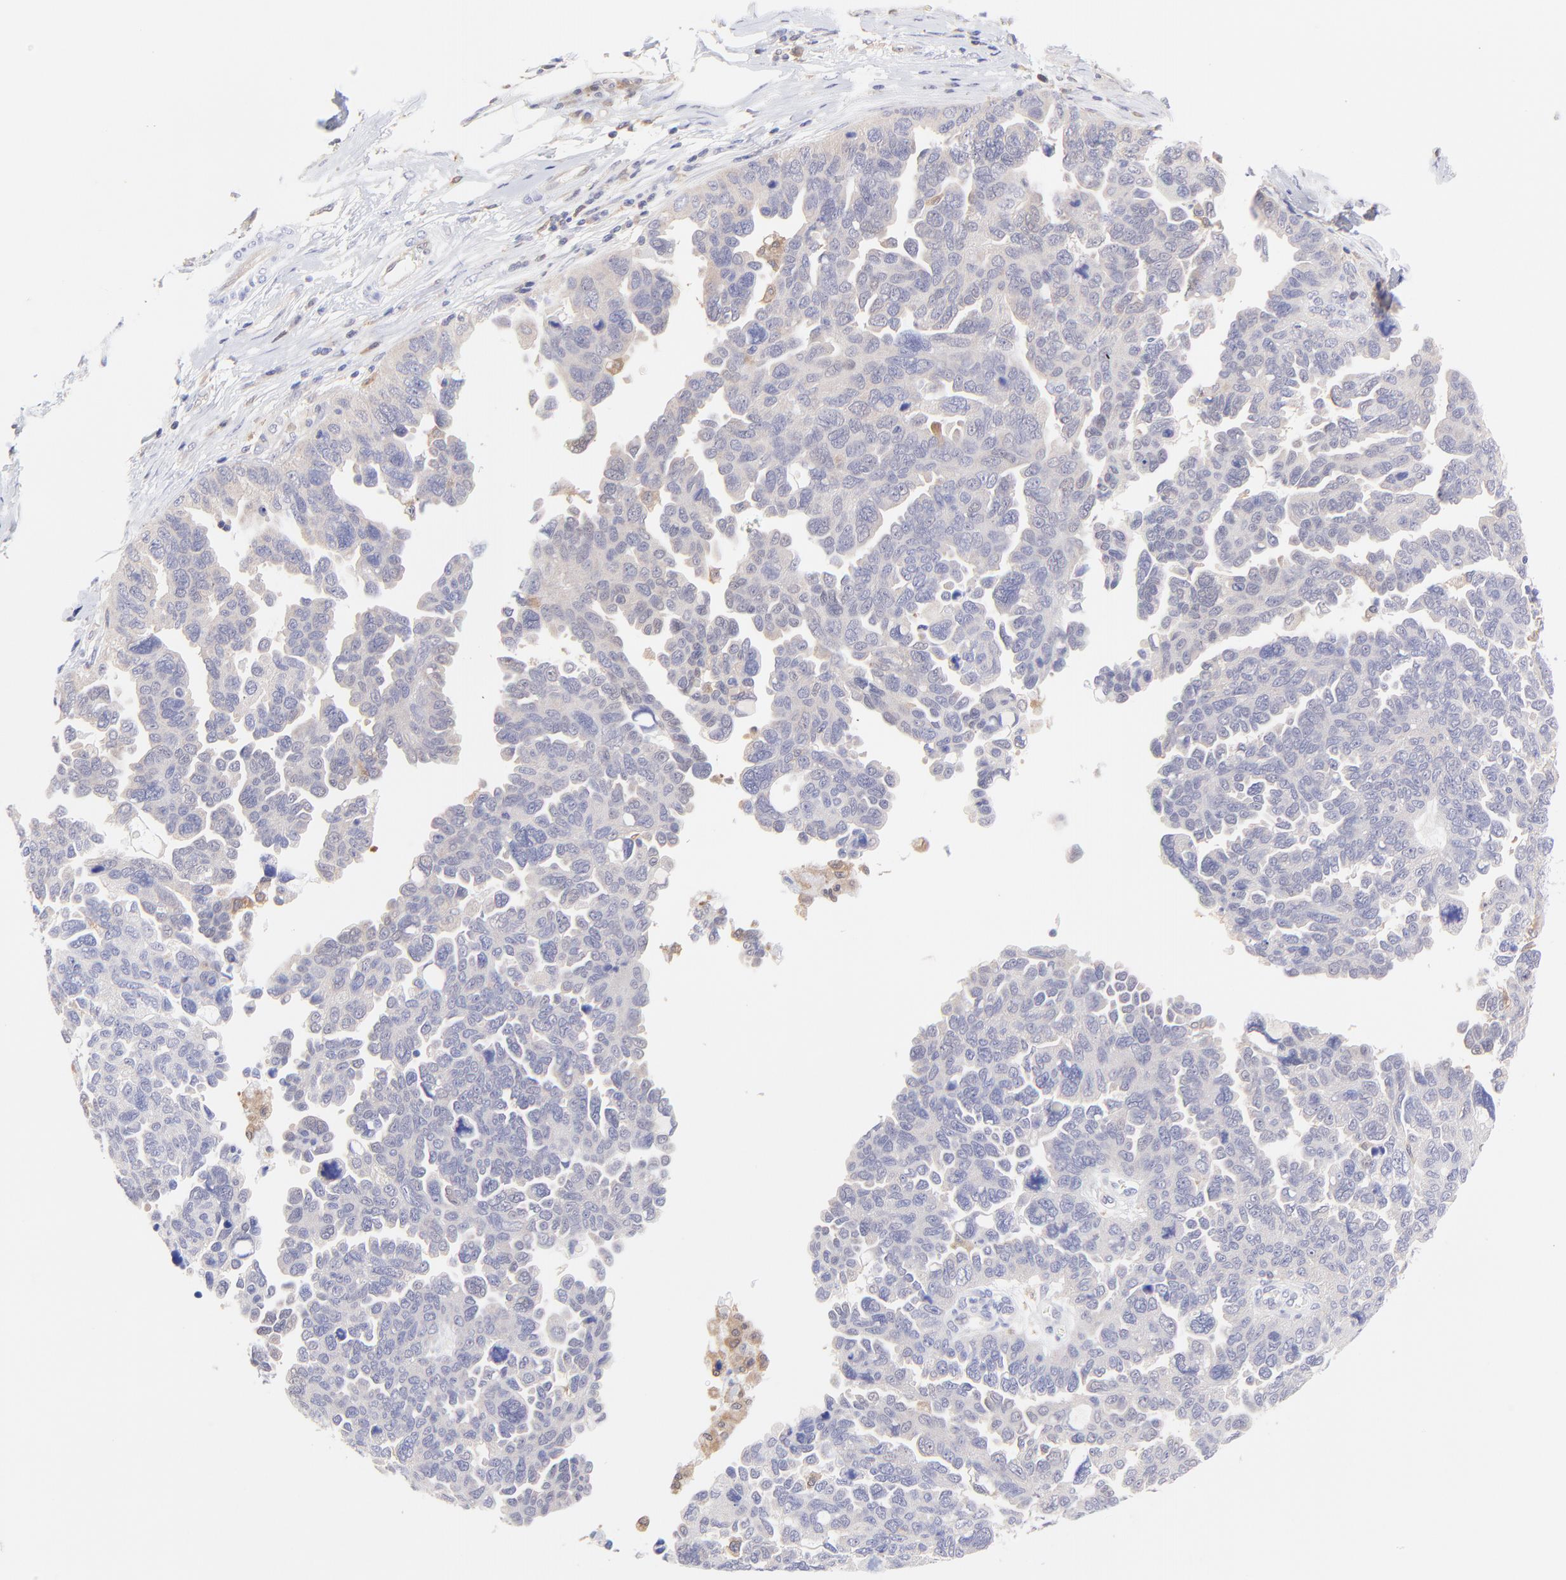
{"staining": {"intensity": "weak", "quantity": "<25%", "location": "cytoplasmic/membranous"}, "tissue": "ovarian cancer", "cell_type": "Tumor cells", "image_type": "cancer", "snomed": [{"axis": "morphology", "description": "Cystadenocarcinoma, serous, NOS"}, {"axis": "topography", "description": "Ovary"}], "caption": "DAB immunohistochemical staining of ovarian cancer (serous cystadenocarcinoma) demonstrates no significant positivity in tumor cells.", "gene": "HYAL1", "patient": {"sex": "female", "age": 64}}